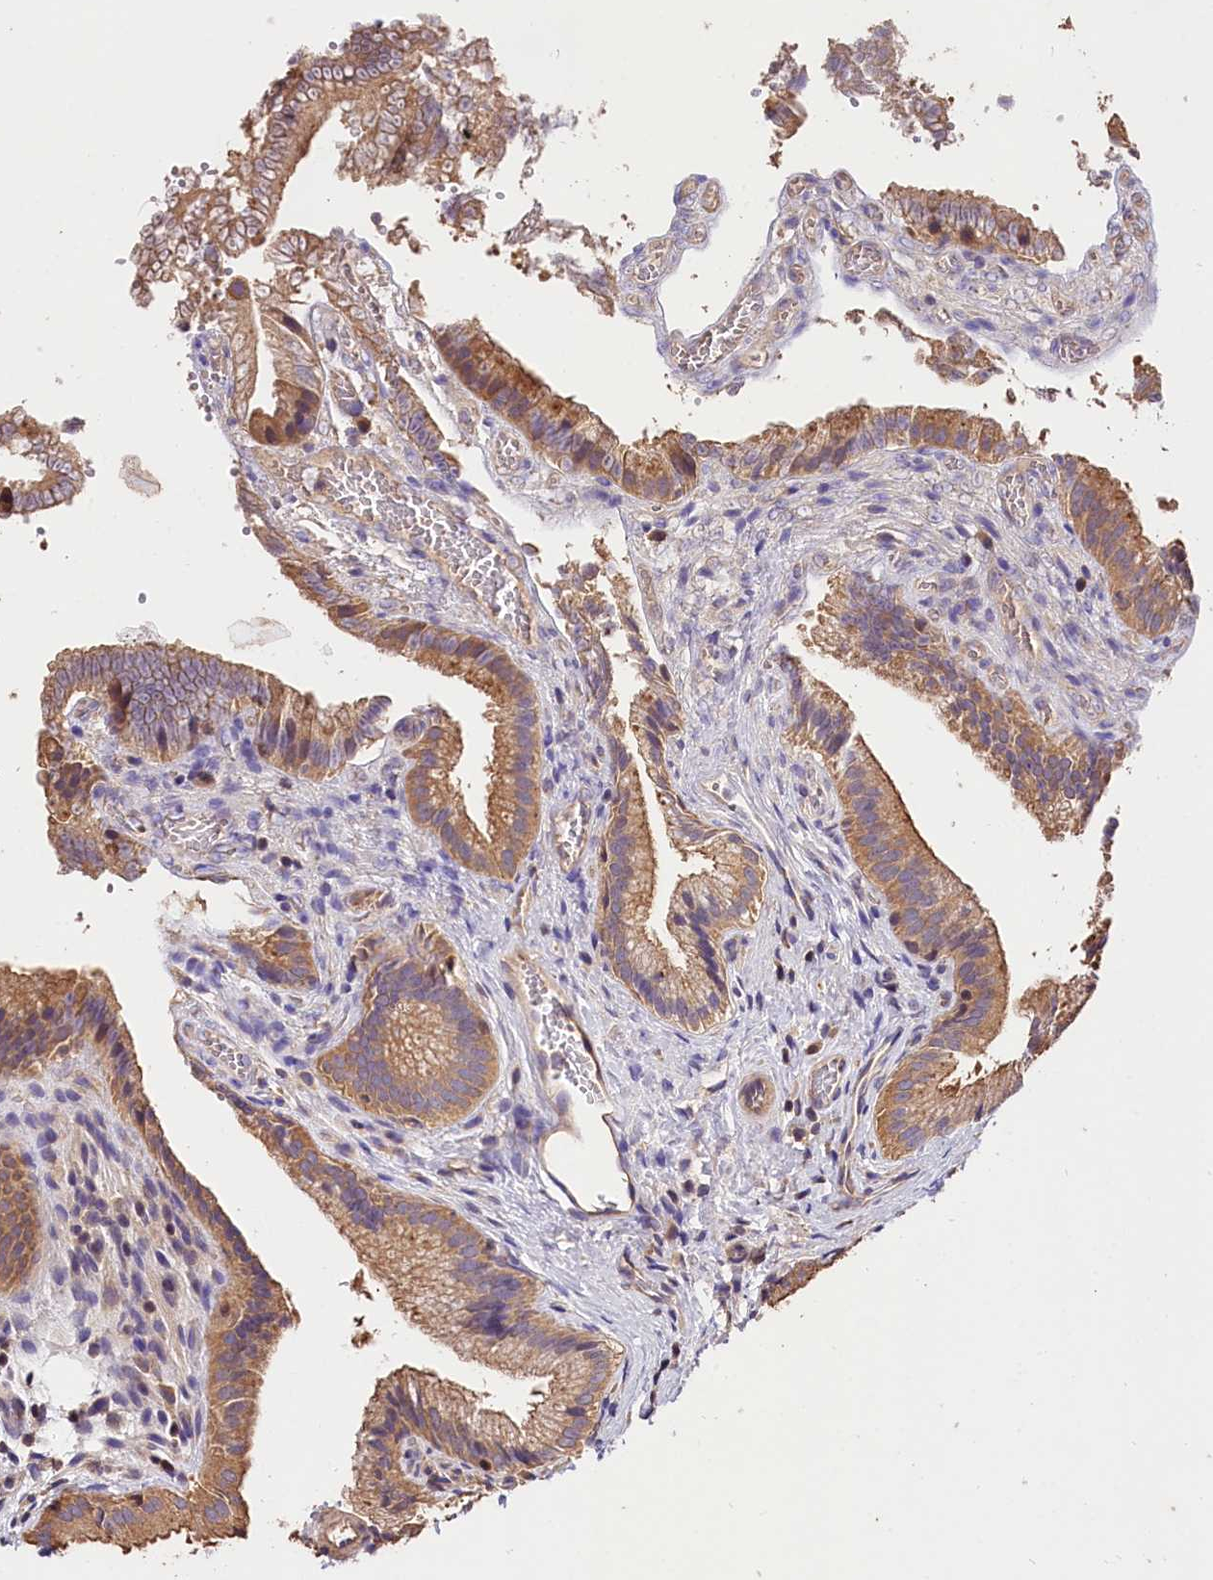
{"staining": {"intensity": "moderate", "quantity": ">75%", "location": "cytoplasmic/membranous"}, "tissue": "gallbladder", "cell_type": "Glandular cells", "image_type": "normal", "snomed": [{"axis": "morphology", "description": "Normal tissue, NOS"}, {"axis": "topography", "description": "Gallbladder"}], "caption": "Moderate cytoplasmic/membranous staining for a protein is identified in approximately >75% of glandular cells of unremarkable gallbladder using IHC.", "gene": "OAS3", "patient": {"sex": "female", "age": 30}}